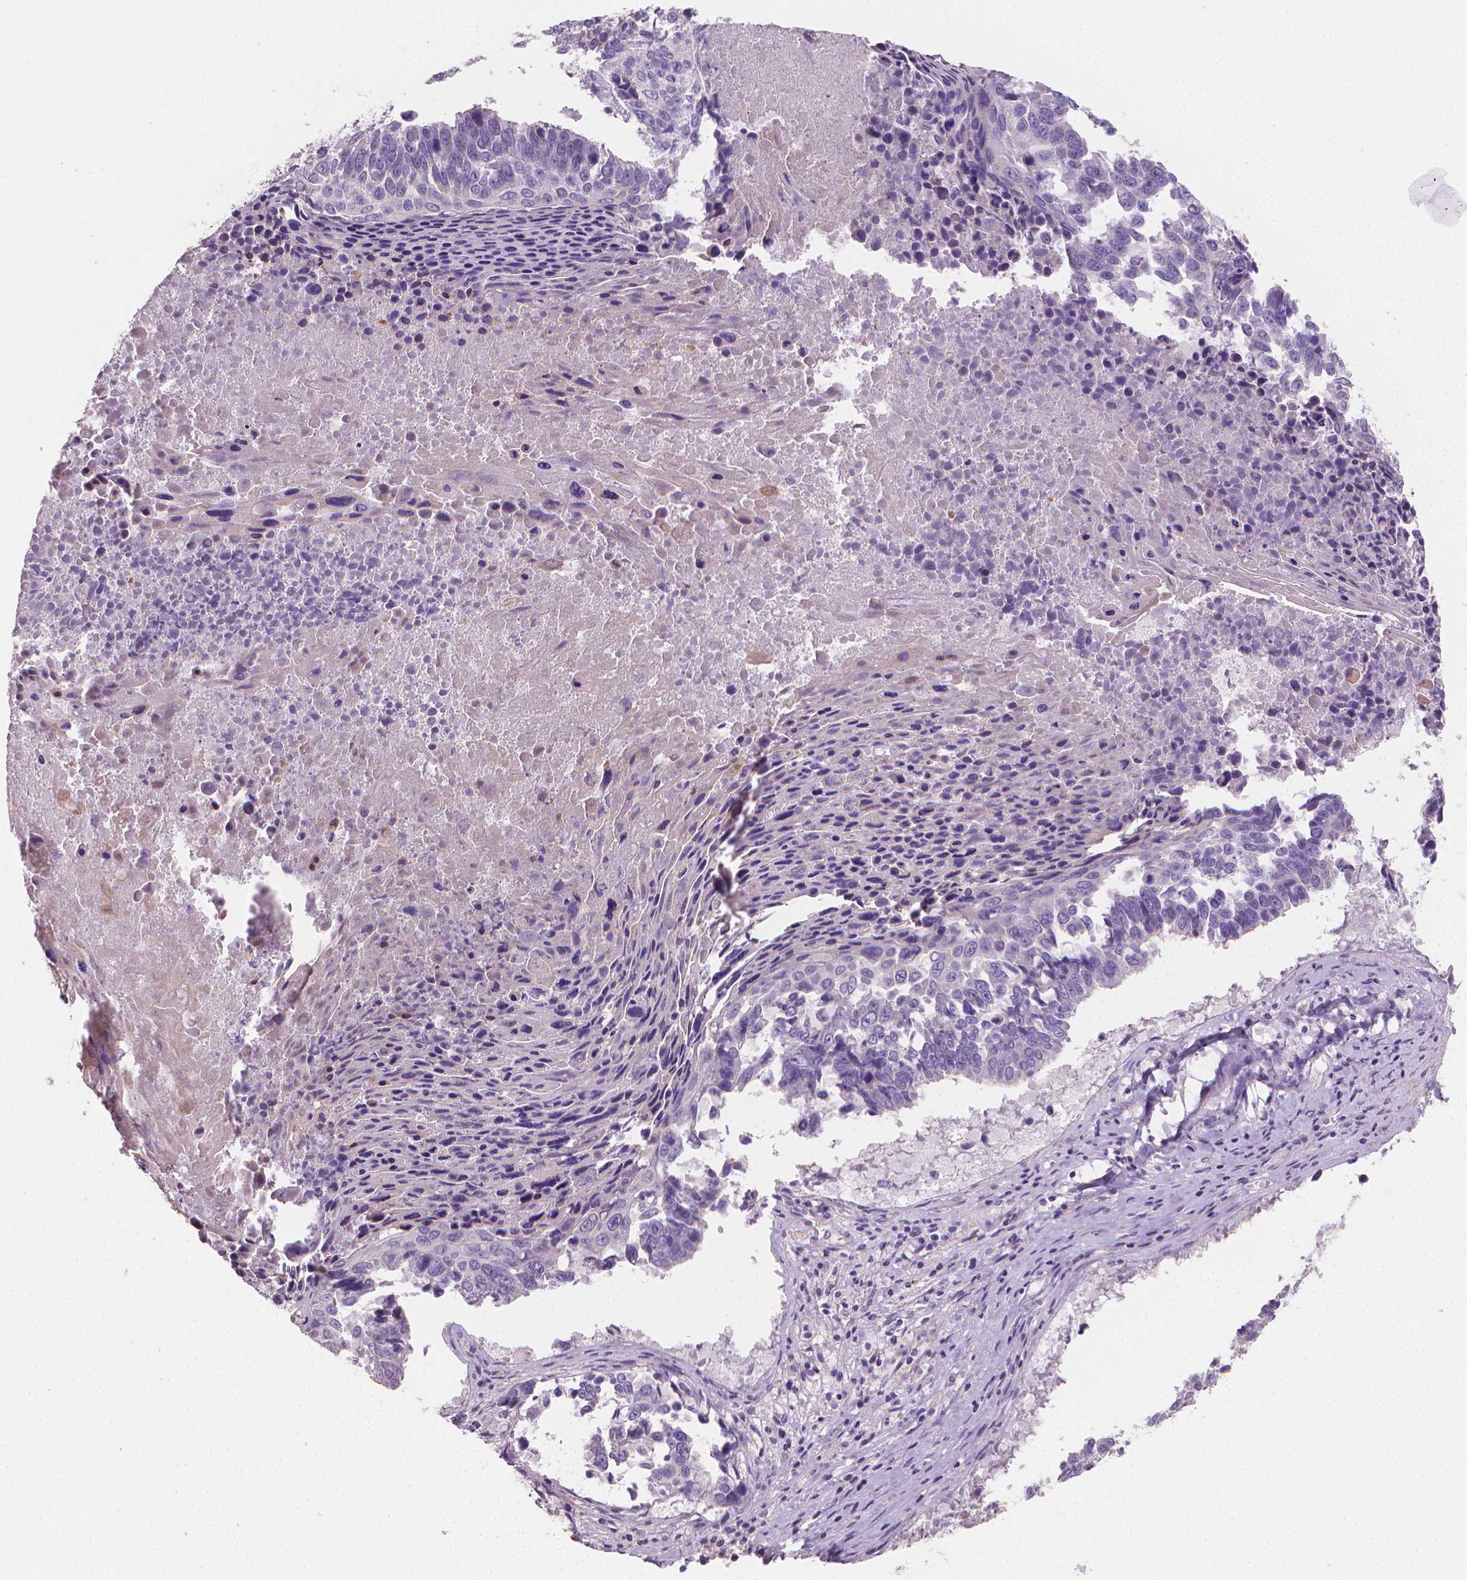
{"staining": {"intensity": "negative", "quantity": "none", "location": "none"}, "tissue": "lung cancer", "cell_type": "Tumor cells", "image_type": "cancer", "snomed": [{"axis": "morphology", "description": "Squamous cell carcinoma, NOS"}, {"axis": "topography", "description": "Lung"}], "caption": "A high-resolution micrograph shows IHC staining of lung cancer, which reveals no significant positivity in tumor cells.", "gene": "CATIP", "patient": {"sex": "male", "age": 73}}